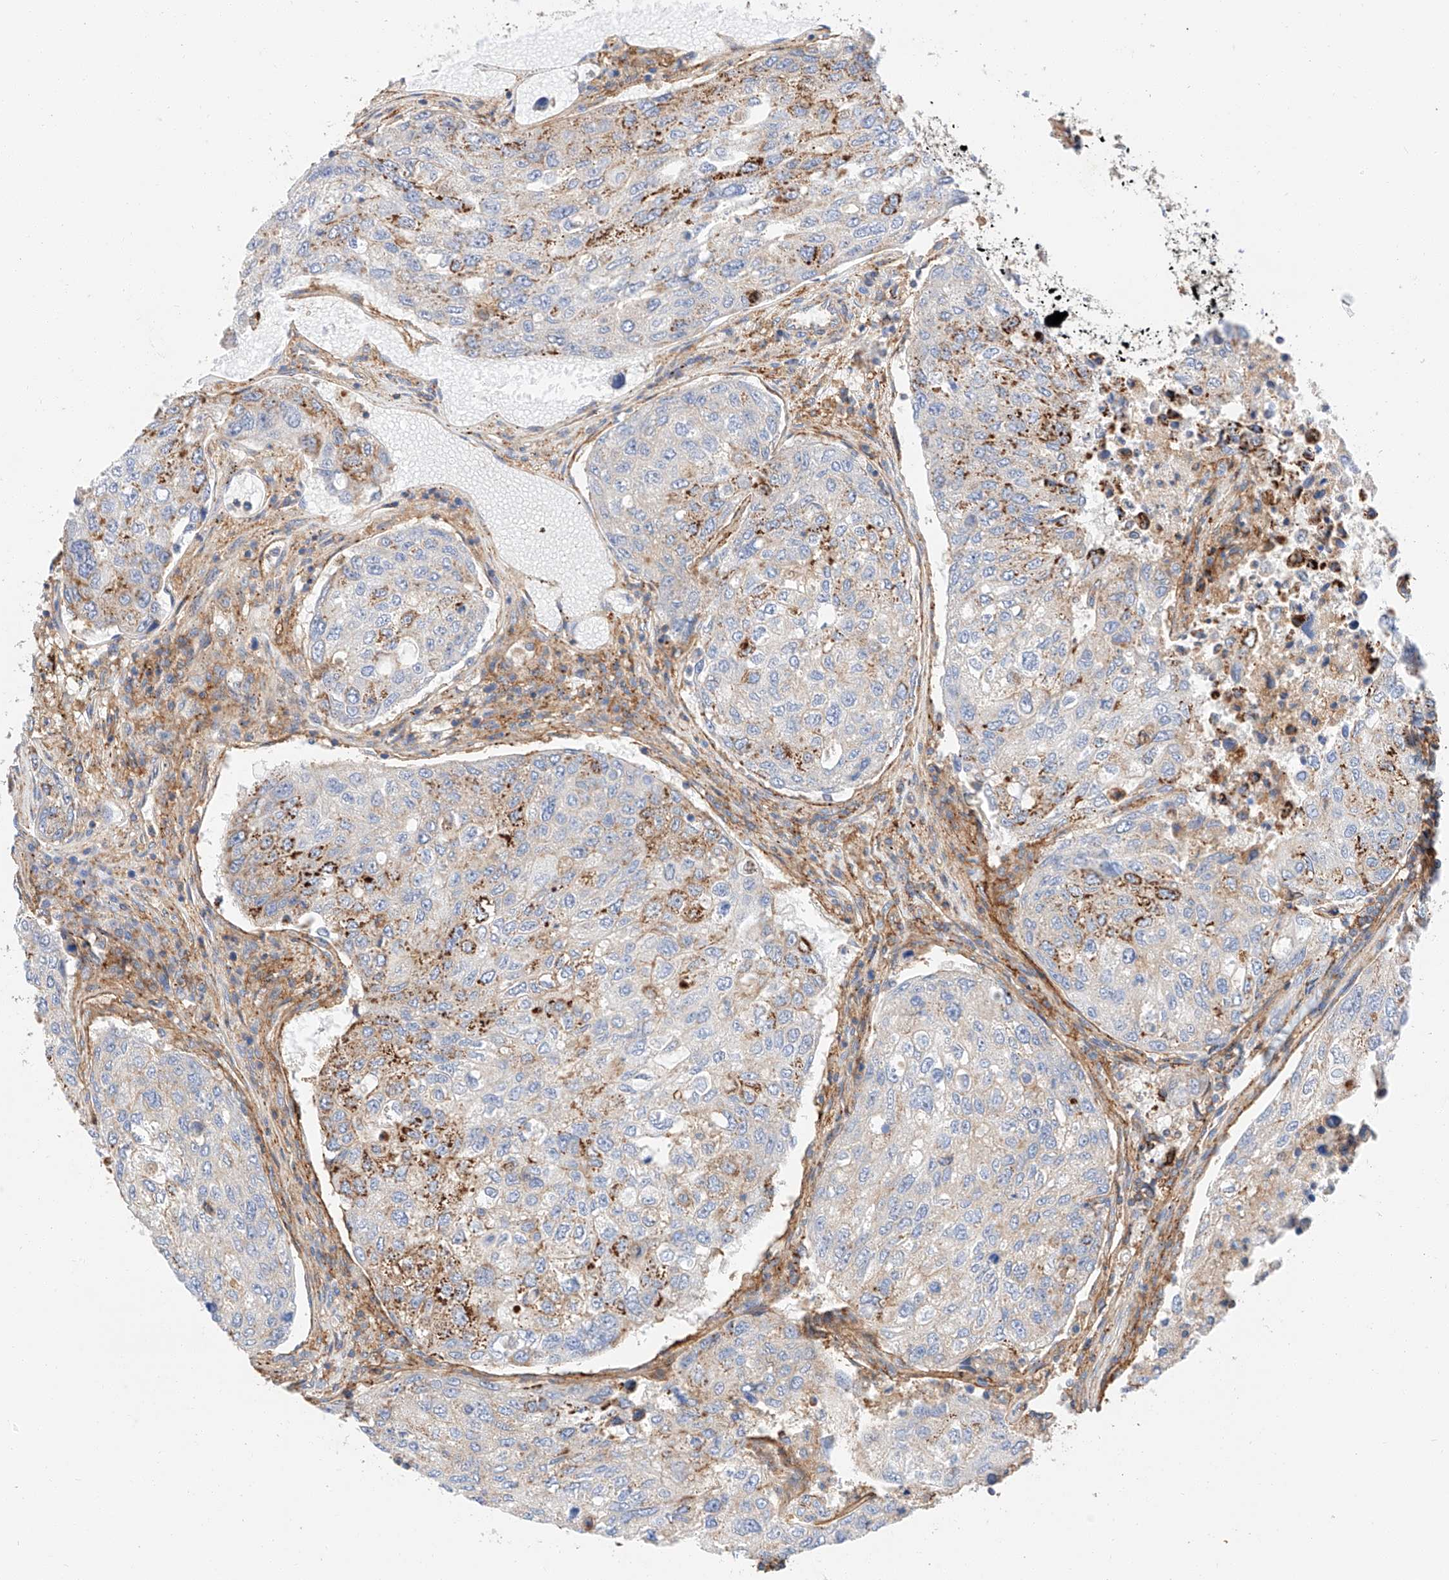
{"staining": {"intensity": "moderate", "quantity": "<25%", "location": "cytoplasmic/membranous"}, "tissue": "urothelial cancer", "cell_type": "Tumor cells", "image_type": "cancer", "snomed": [{"axis": "morphology", "description": "Urothelial carcinoma, High grade"}, {"axis": "topography", "description": "Lymph node"}, {"axis": "topography", "description": "Urinary bladder"}], "caption": "Protein positivity by IHC reveals moderate cytoplasmic/membranous expression in about <25% of tumor cells in urothelial cancer.", "gene": "HAUS4", "patient": {"sex": "male", "age": 51}}